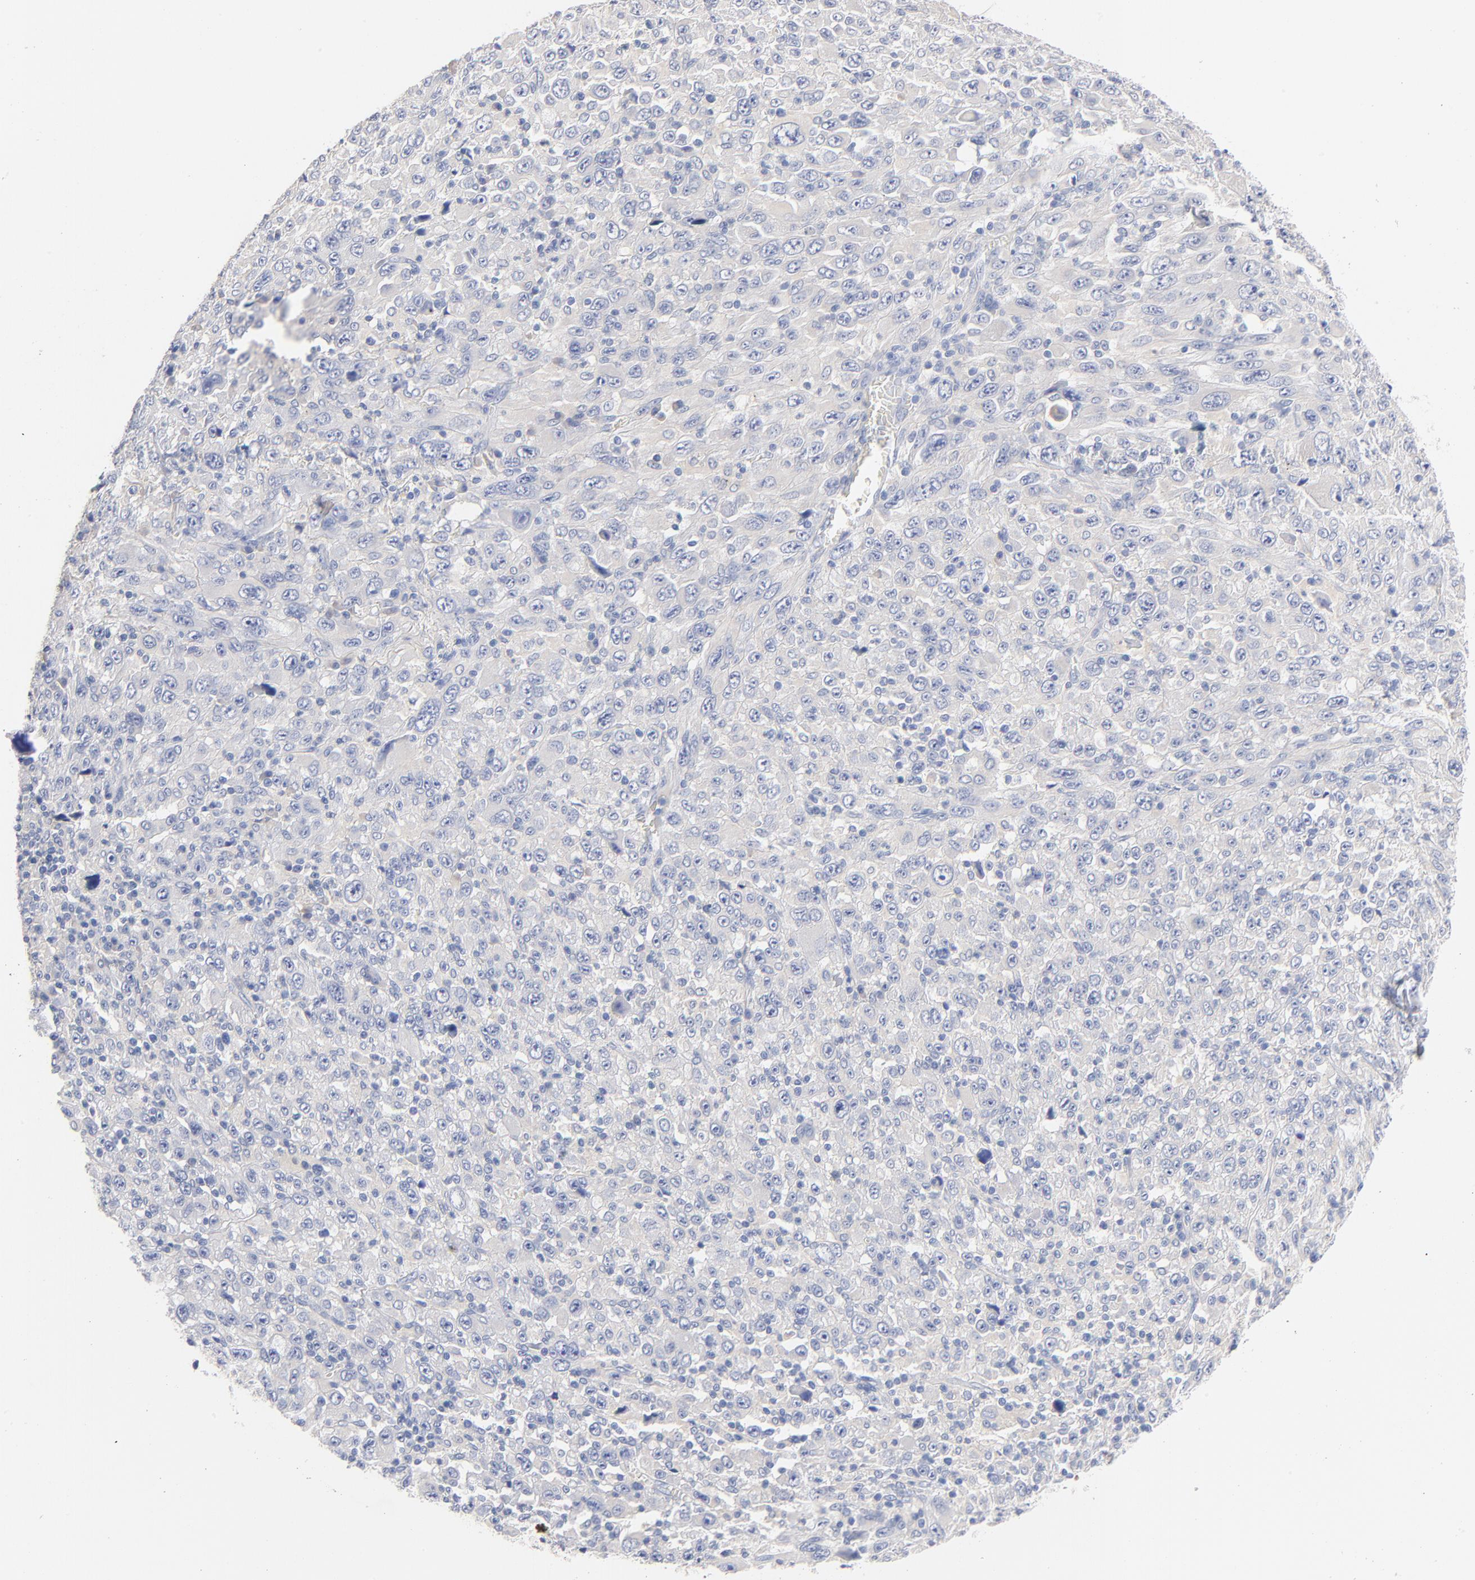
{"staining": {"intensity": "negative", "quantity": "none", "location": "none"}, "tissue": "melanoma", "cell_type": "Tumor cells", "image_type": "cancer", "snomed": [{"axis": "morphology", "description": "Malignant melanoma, Metastatic site"}, {"axis": "topography", "description": "Skin"}], "caption": "Immunohistochemistry (IHC) of human malignant melanoma (metastatic site) reveals no staining in tumor cells.", "gene": "CPS1", "patient": {"sex": "female", "age": 56}}